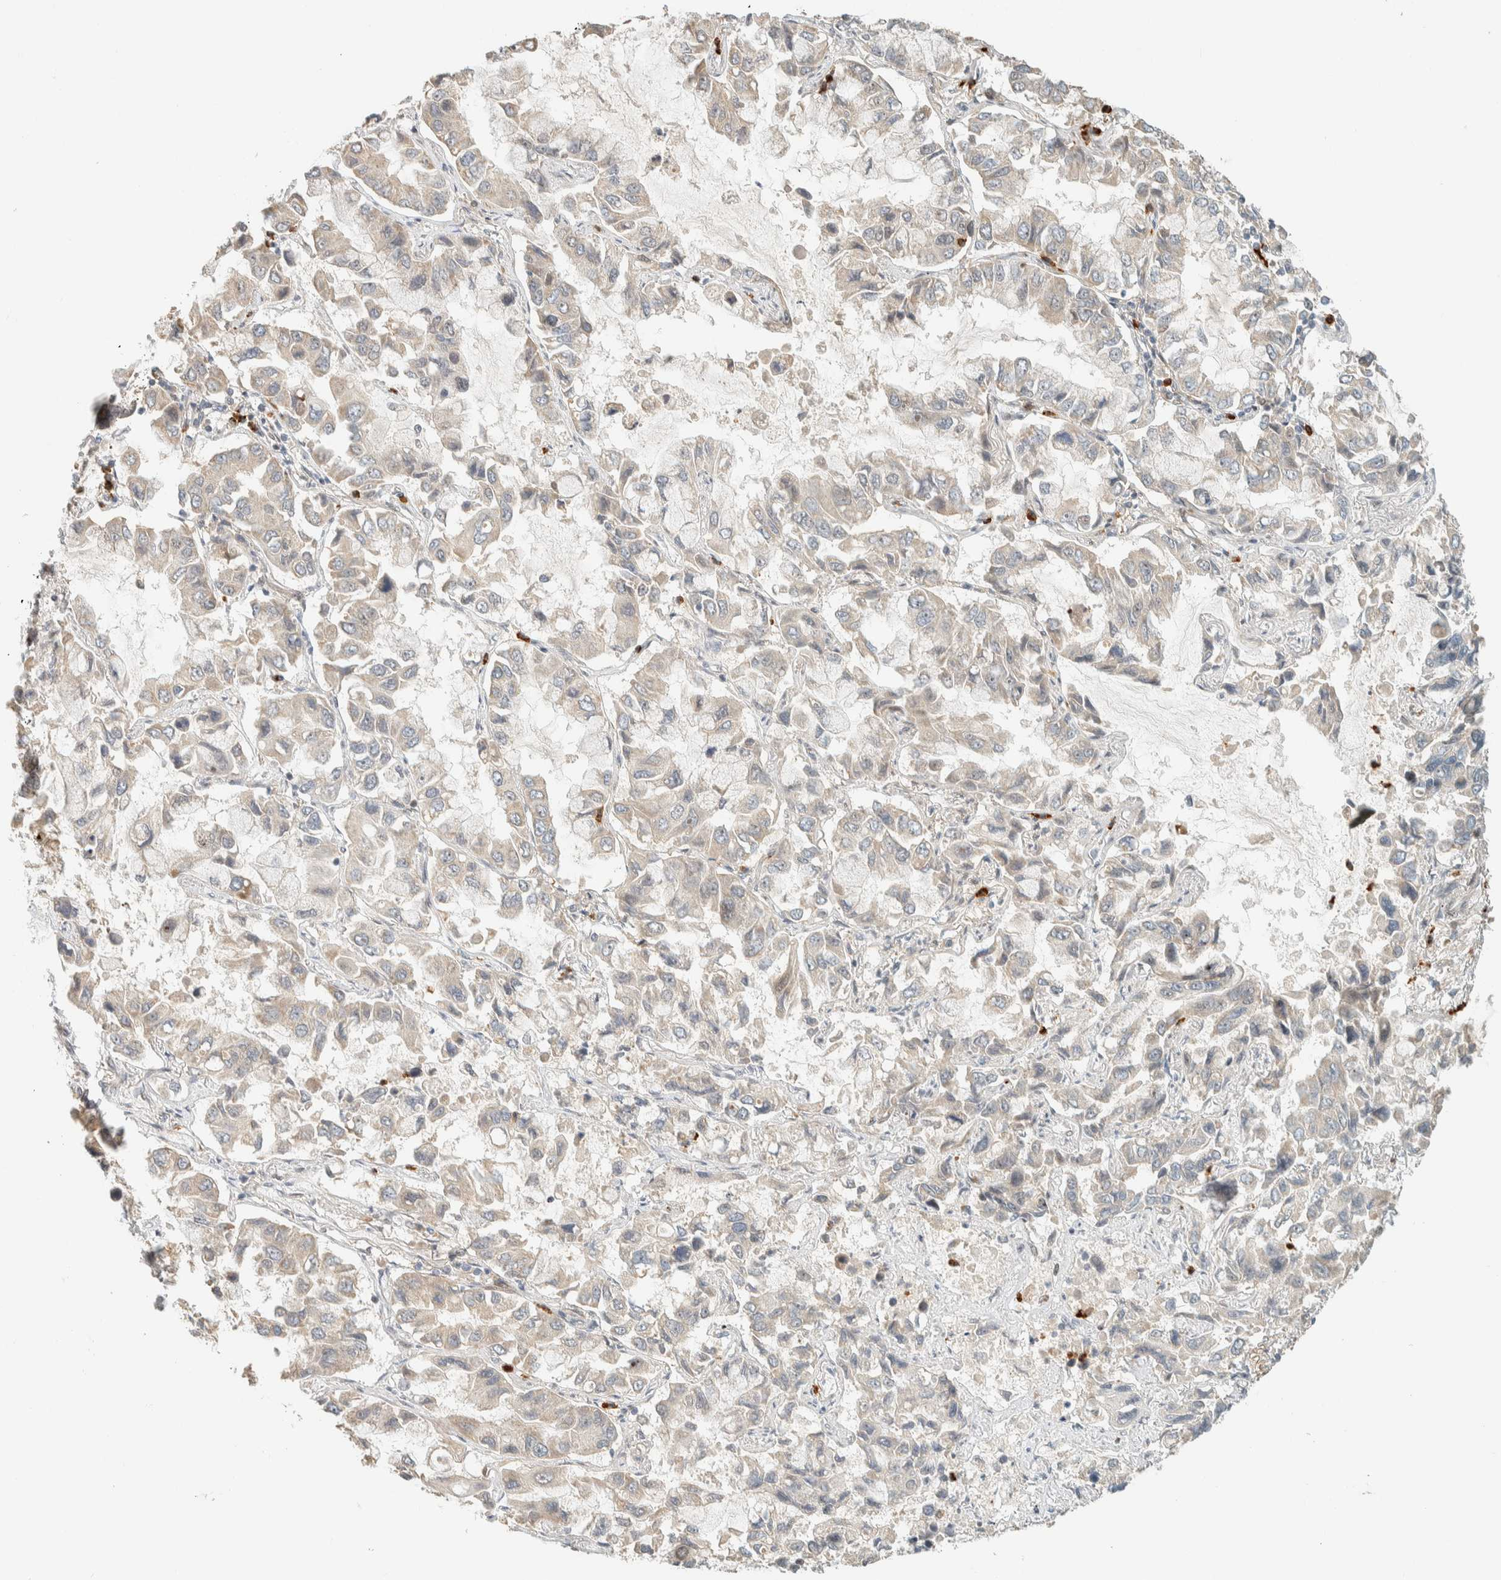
{"staining": {"intensity": "weak", "quantity": "<25%", "location": "cytoplasmic/membranous"}, "tissue": "lung cancer", "cell_type": "Tumor cells", "image_type": "cancer", "snomed": [{"axis": "morphology", "description": "Adenocarcinoma, NOS"}, {"axis": "topography", "description": "Lung"}], "caption": "Tumor cells are negative for brown protein staining in lung adenocarcinoma.", "gene": "CCDC171", "patient": {"sex": "male", "age": 64}}